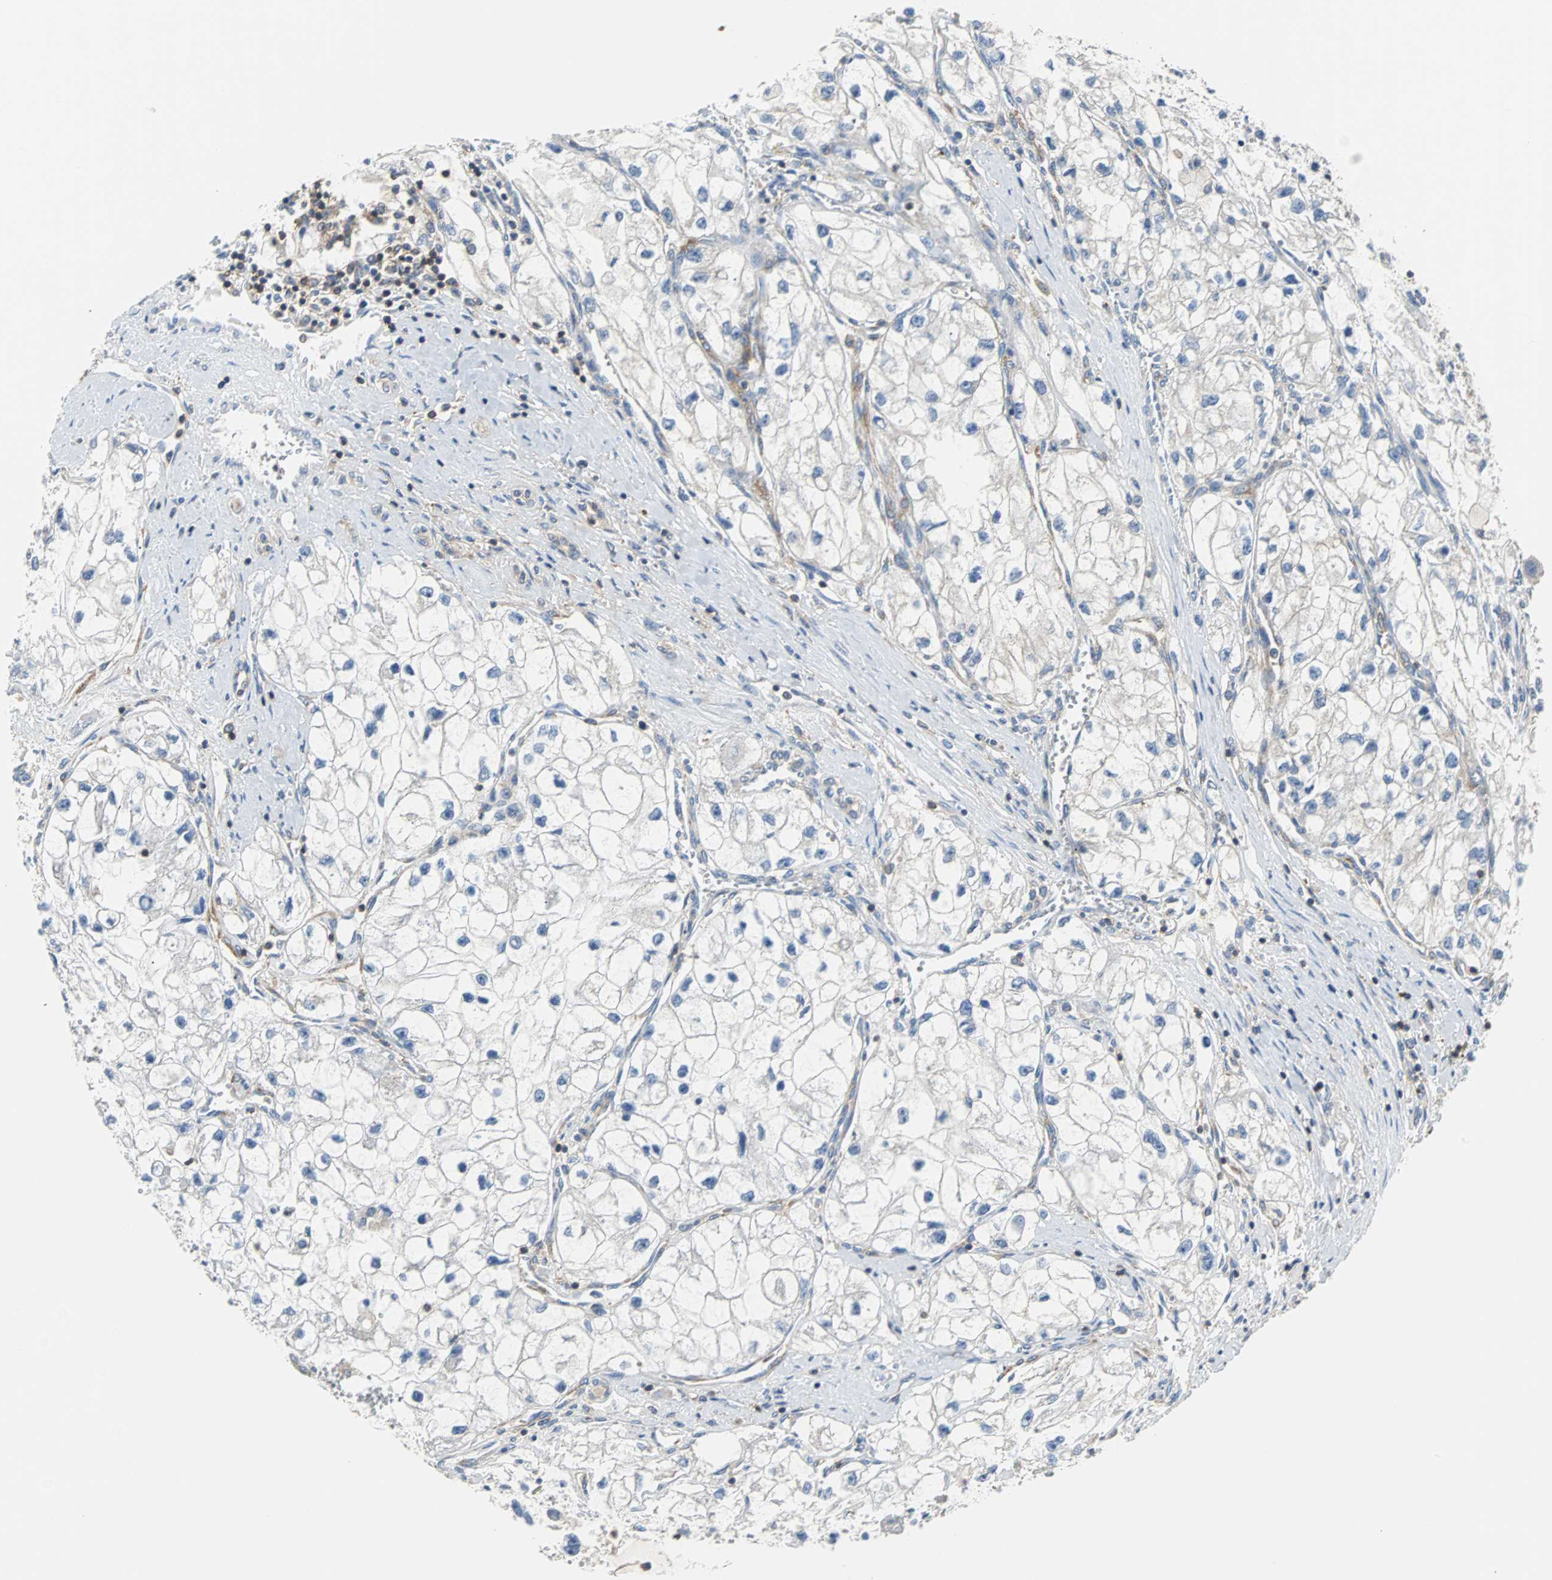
{"staining": {"intensity": "negative", "quantity": "none", "location": "none"}, "tissue": "renal cancer", "cell_type": "Tumor cells", "image_type": "cancer", "snomed": [{"axis": "morphology", "description": "Adenocarcinoma, NOS"}, {"axis": "topography", "description": "Kidney"}], "caption": "IHC of human renal adenocarcinoma shows no expression in tumor cells.", "gene": "TSC22D4", "patient": {"sex": "female", "age": 70}}